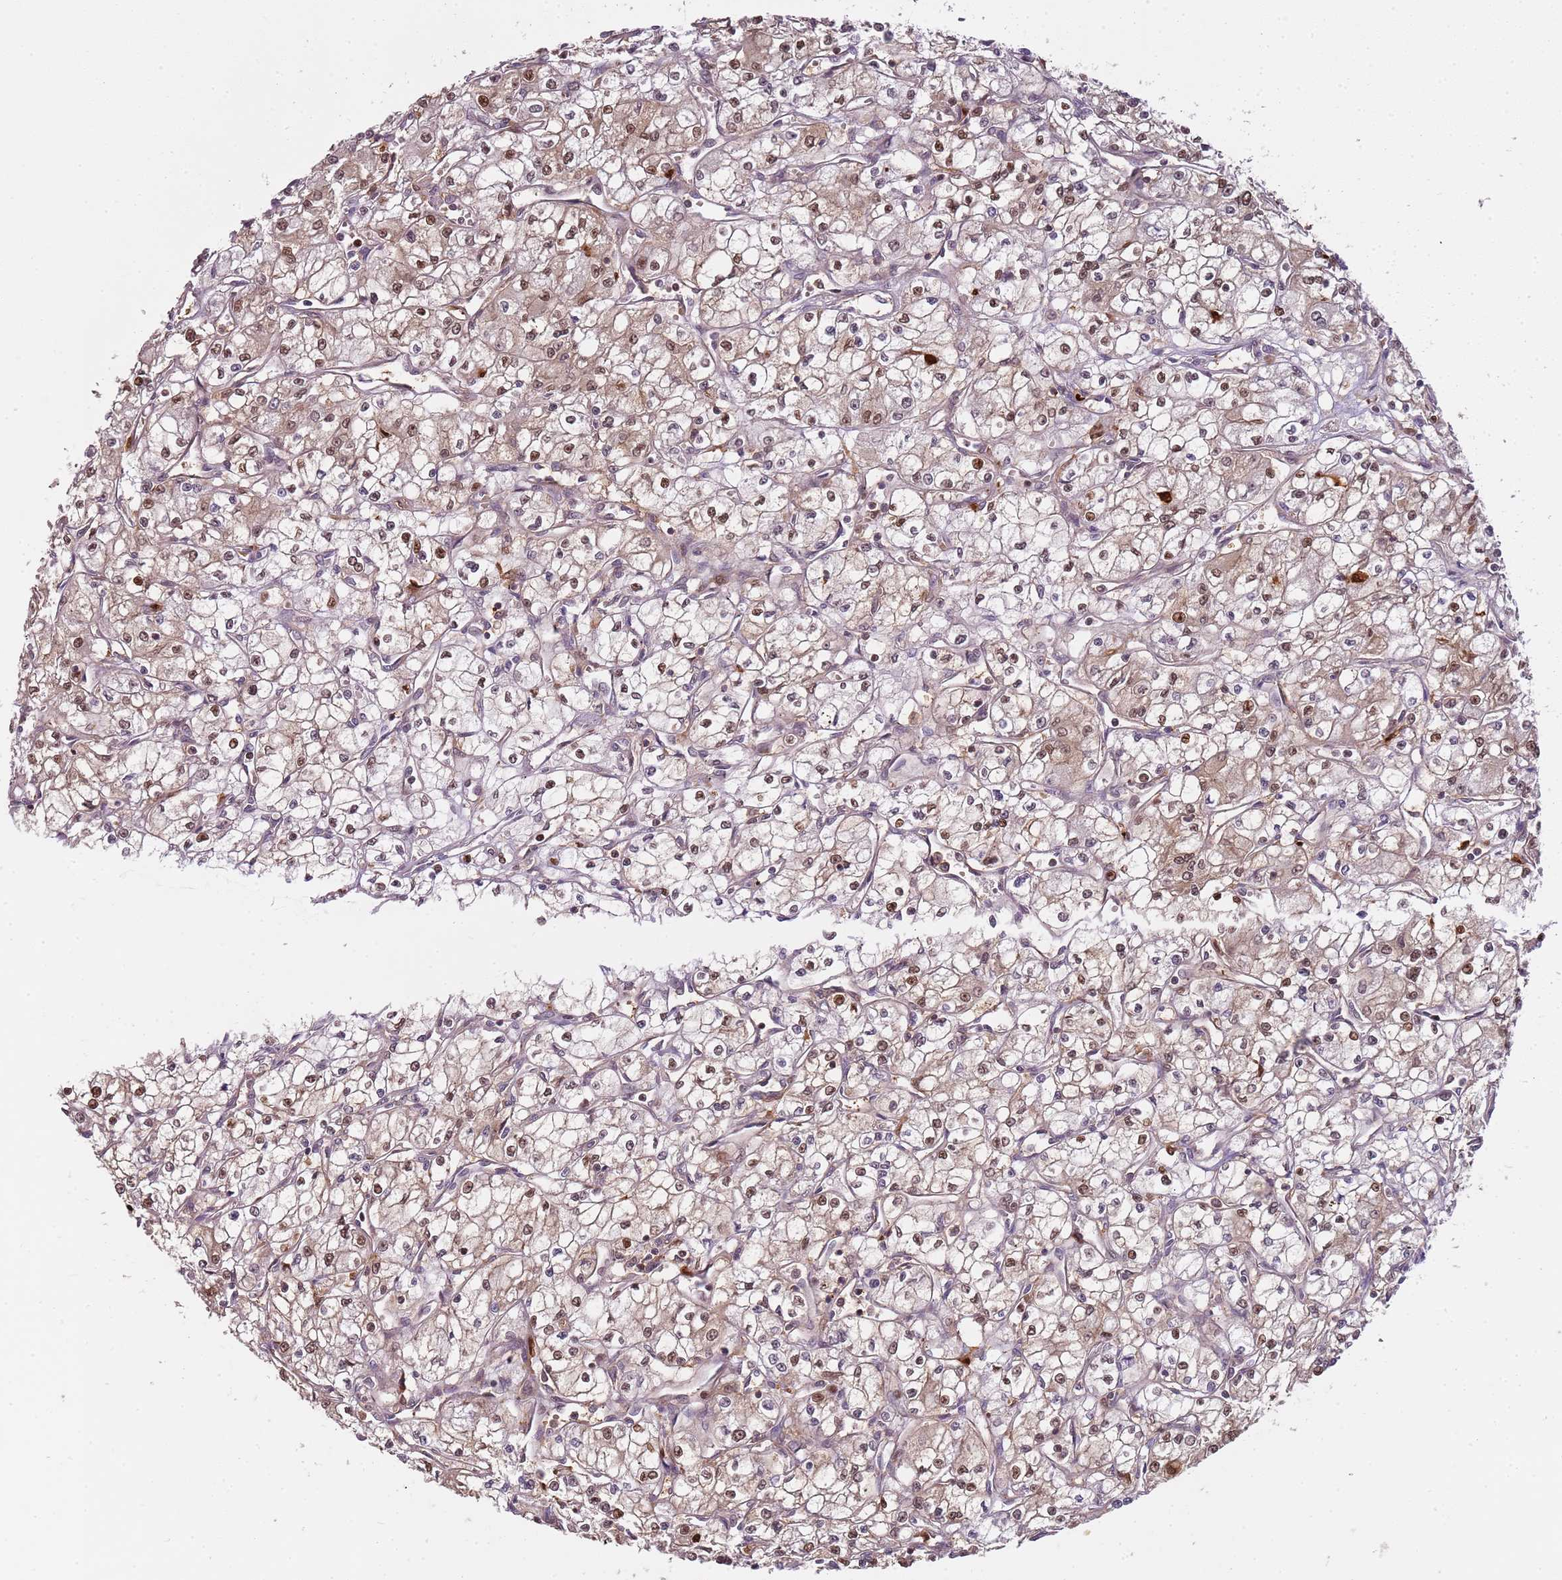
{"staining": {"intensity": "moderate", "quantity": ">75%", "location": "nuclear"}, "tissue": "renal cancer", "cell_type": "Tumor cells", "image_type": "cancer", "snomed": [{"axis": "morphology", "description": "Adenocarcinoma, NOS"}, {"axis": "topography", "description": "Kidney"}], "caption": "IHC of human renal adenocarcinoma demonstrates medium levels of moderate nuclear positivity in approximately >75% of tumor cells. (brown staining indicates protein expression, while blue staining denotes nuclei).", "gene": "GSTO2", "patient": {"sex": "male", "age": 59}}